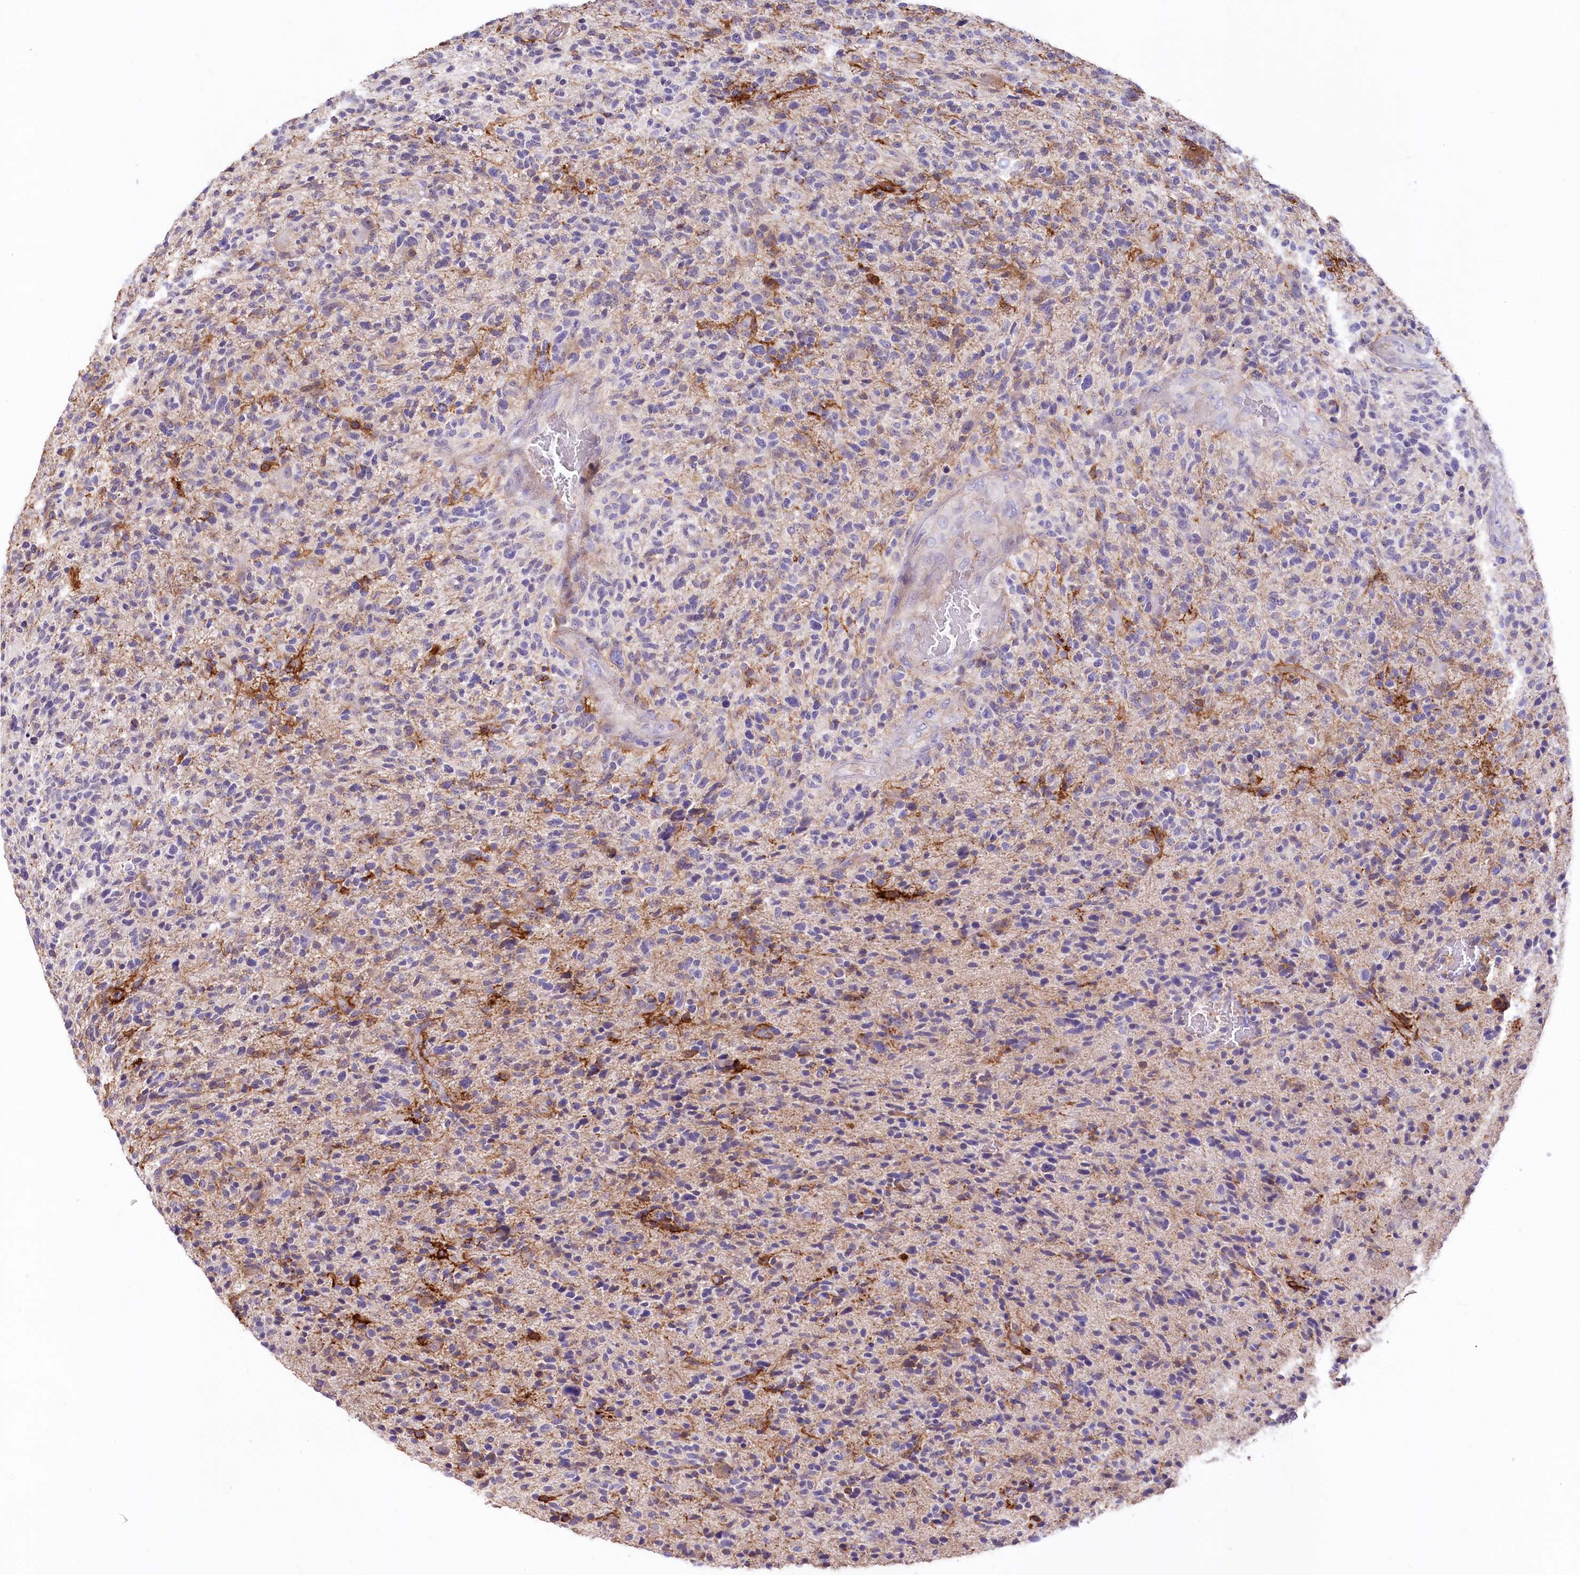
{"staining": {"intensity": "negative", "quantity": "none", "location": "none"}, "tissue": "glioma", "cell_type": "Tumor cells", "image_type": "cancer", "snomed": [{"axis": "morphology", "description": "Glioma, malignant, High grade"}, {"axis": "topography", "description": "Brain"}], "caption": "Tumor cells show no significant positivity in malignant high-grade glioma.", "gene": "SLC6A11", "patient": {"sex": "male", "age": 72}}